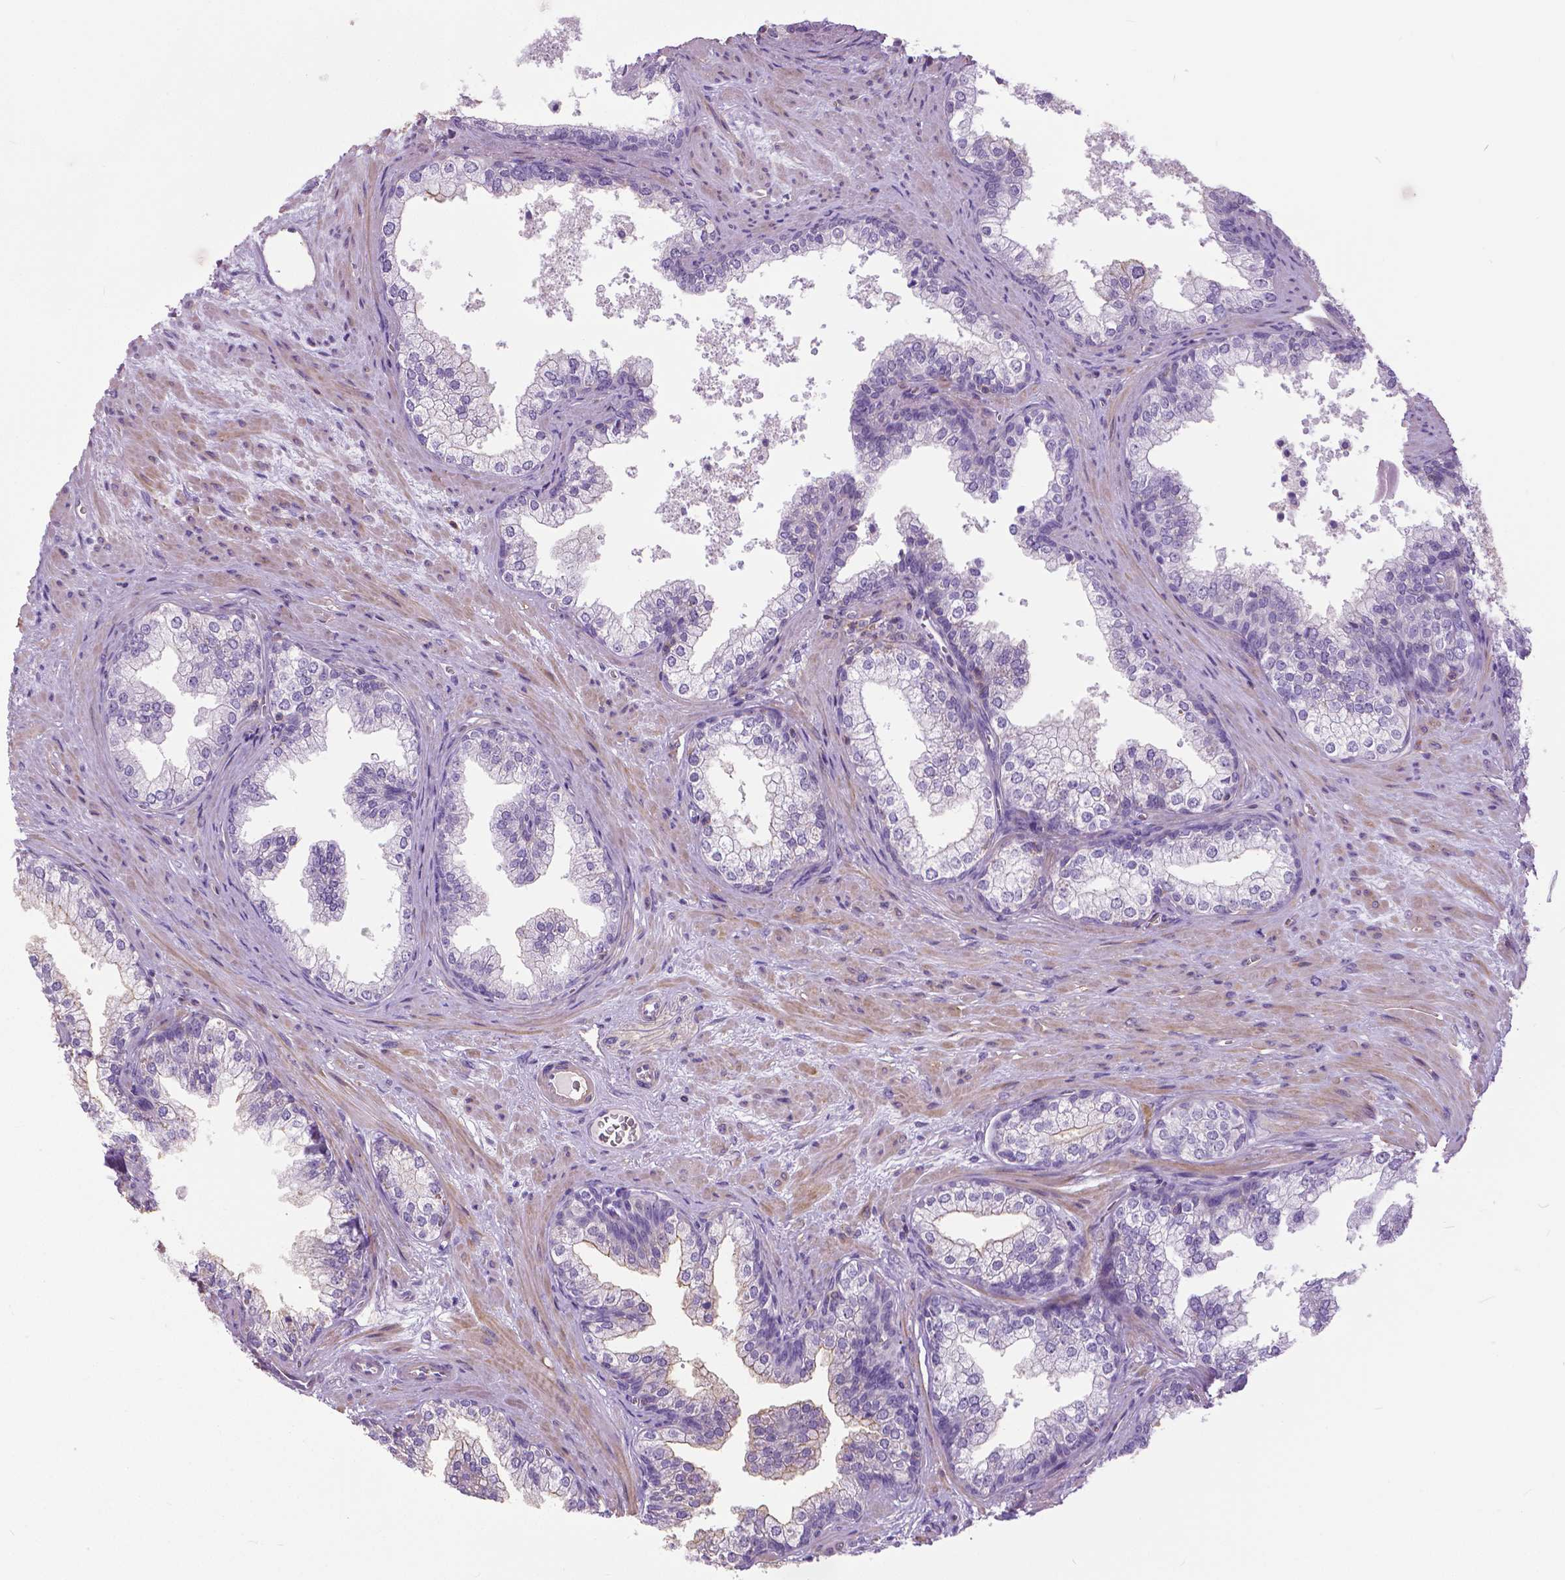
{"staining": {"intensity": "negative", "quantity": "none", "location": "none"}, "tissue": "prostate", "cell_type": "Glandular cells", "image_type": "normal", "snomed": [{"axis": "morphology", "description": "Normal tissue, NOS"}, {"axis": "topography", "description": "Prostate"}], "caption": "Immunohistochemistry of unremarkable human prostate displays no positivity in glandular cells. (Brightfield microscopy of DAB immunohistochemistry at high magnification).", "gene": "ANXA13", "patient": {"sex": "male", "age": 79}}